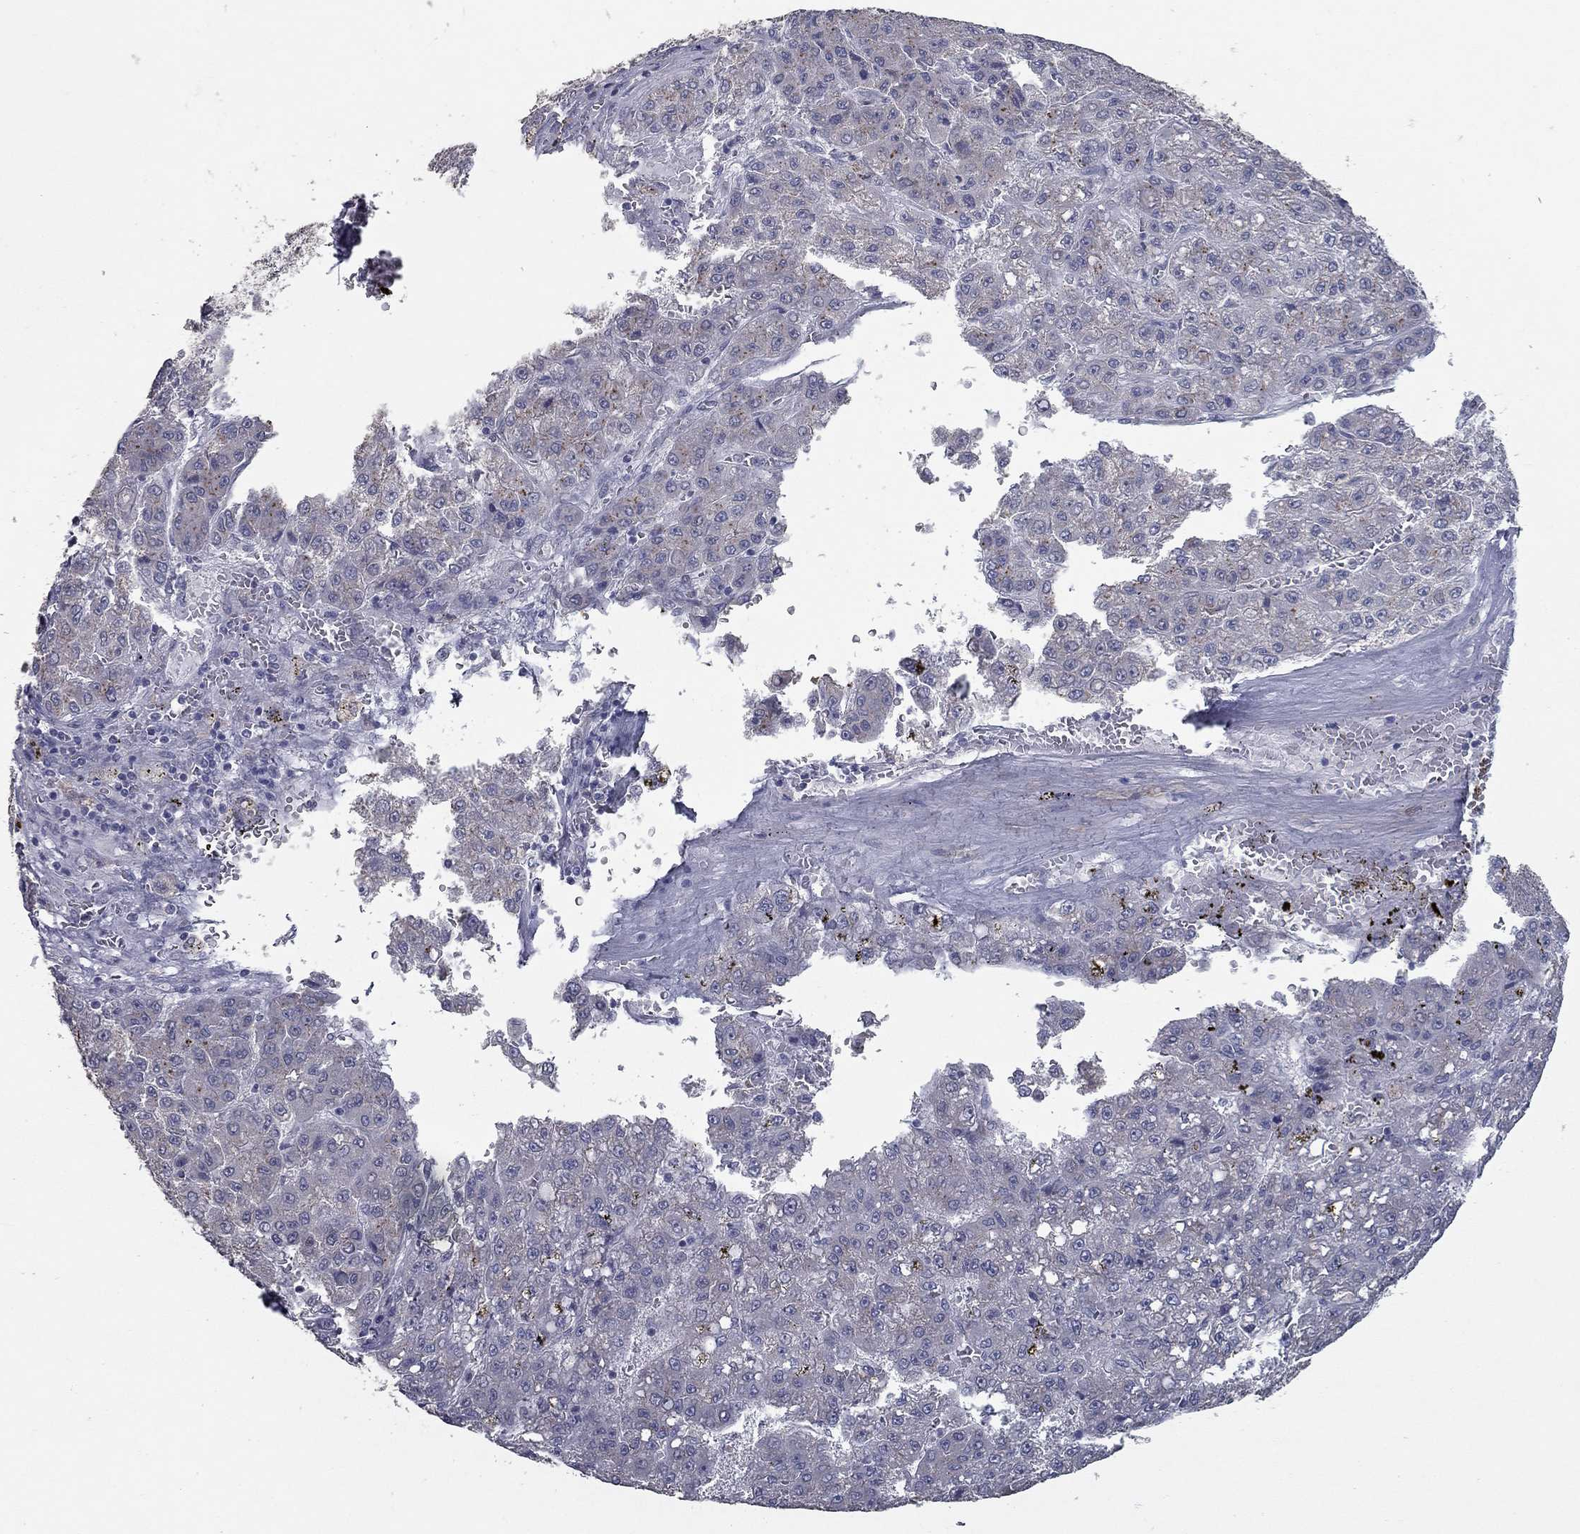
{"staining": {"intensity": "negative", "quantity": "none", "location": "none"}, "tissue": "liver cancer", "cell_type": "Tumor cells", "image_type": "cancer", "snomed": [{"axis": "morphology", "description": "Carcinoma, Hepatocellular, NOS"}, {"axis": "topography", "description": "Liver"}], "caption": "Tumor cells show no significant protein positivity in liver cancer (hepatocellular carcinoma). The staining was performed using DAB to visualize the protein expression in brown, while the nuclei were stained in blue with hematoxylin (Magnification: 20x).", "gene": "KIAA0319L", "patient": {"sex": "male", "age": 70}}